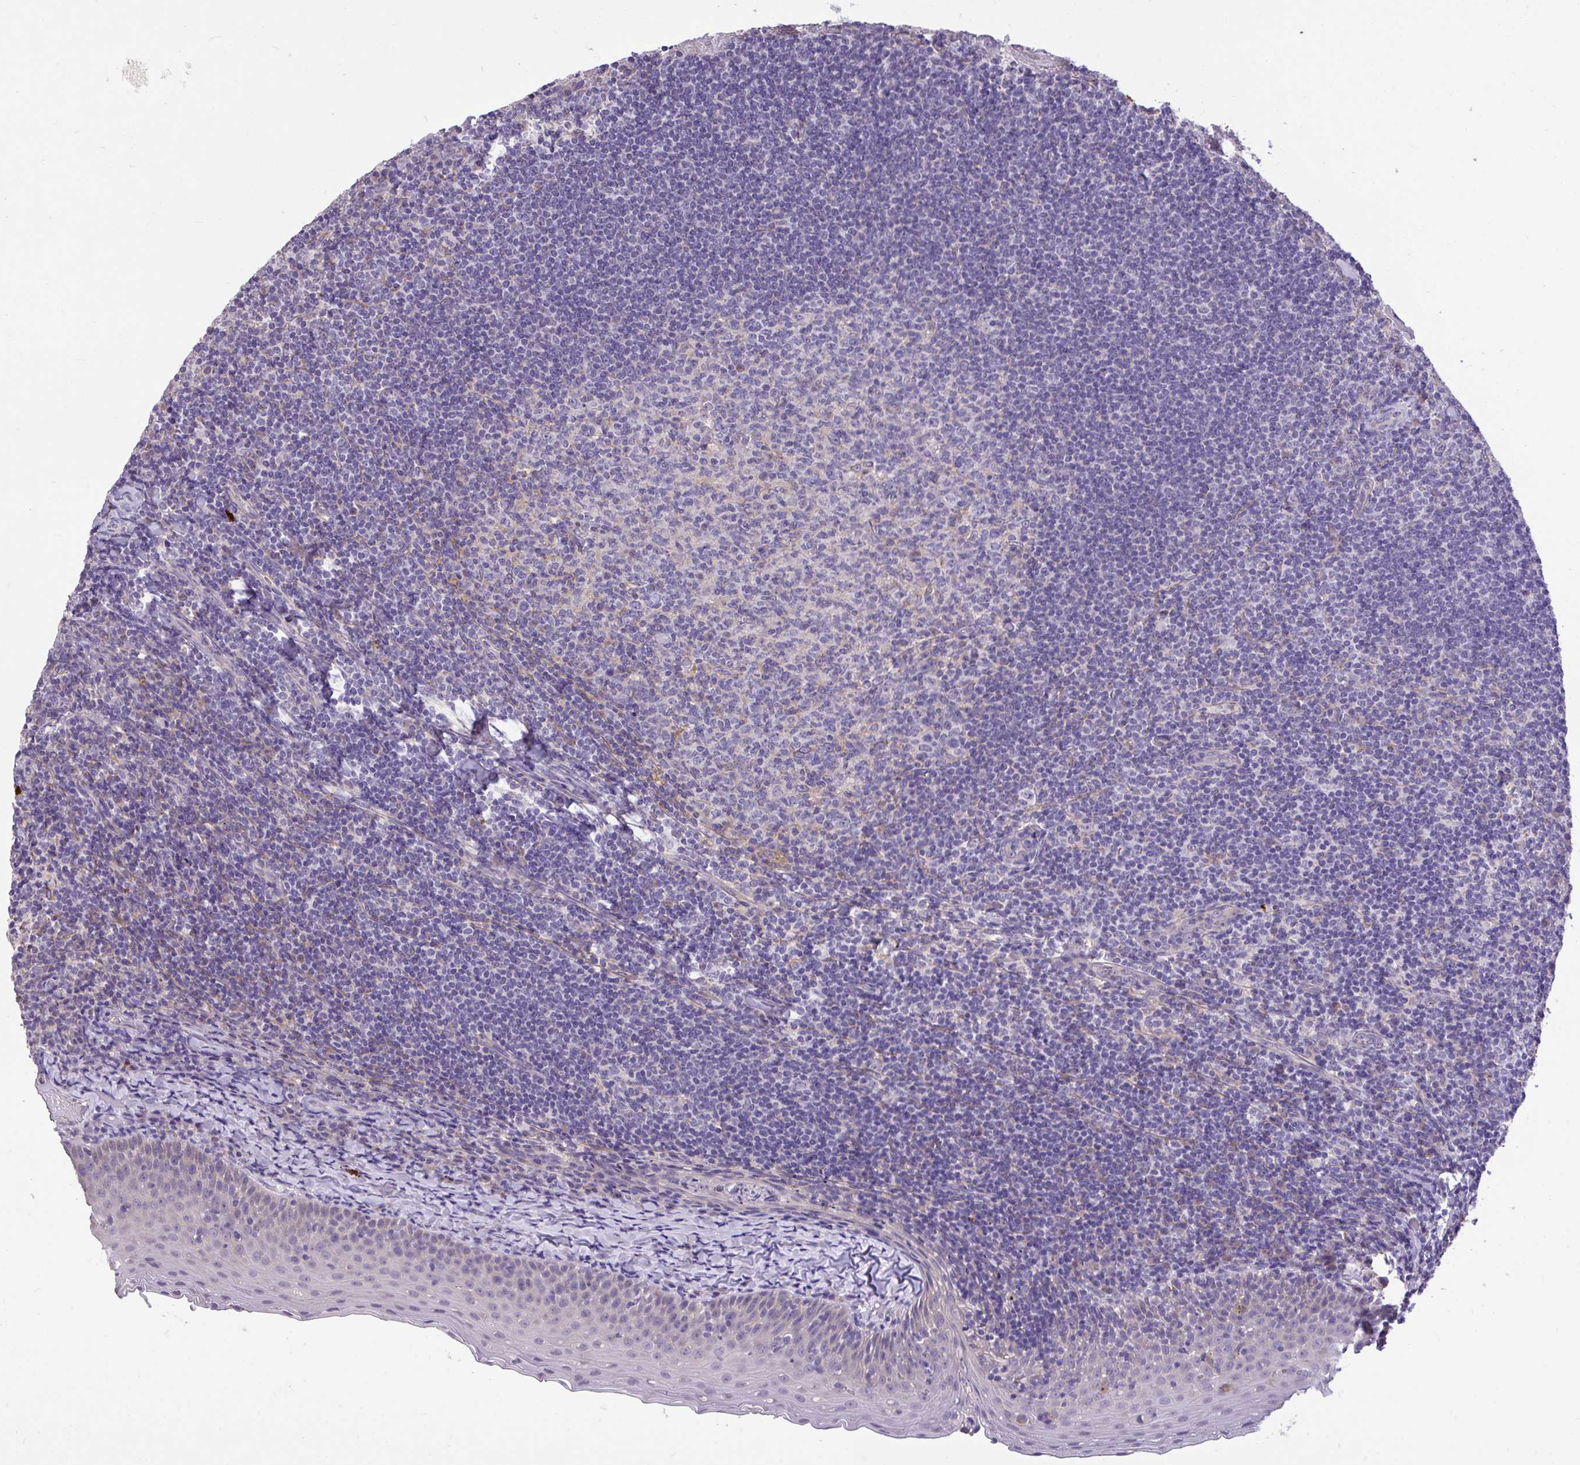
{"staining": {"intensity": "negative", "quantity": "none", "location": "none"}, "tissue": "tonsil", "cell_type": "Germinal center cells", "image_type": "normal", "snomed": [{"axis": "morphology", "description": "Normal tissue, NOS"}, {"axis": "topography", "description": "Tonsil"}], "caption": "Micrograph shows no protein staining in germinal center cells of benign tonsil.", "gene": "MPC2", "patient": {"sex": "female", "age": 10}}